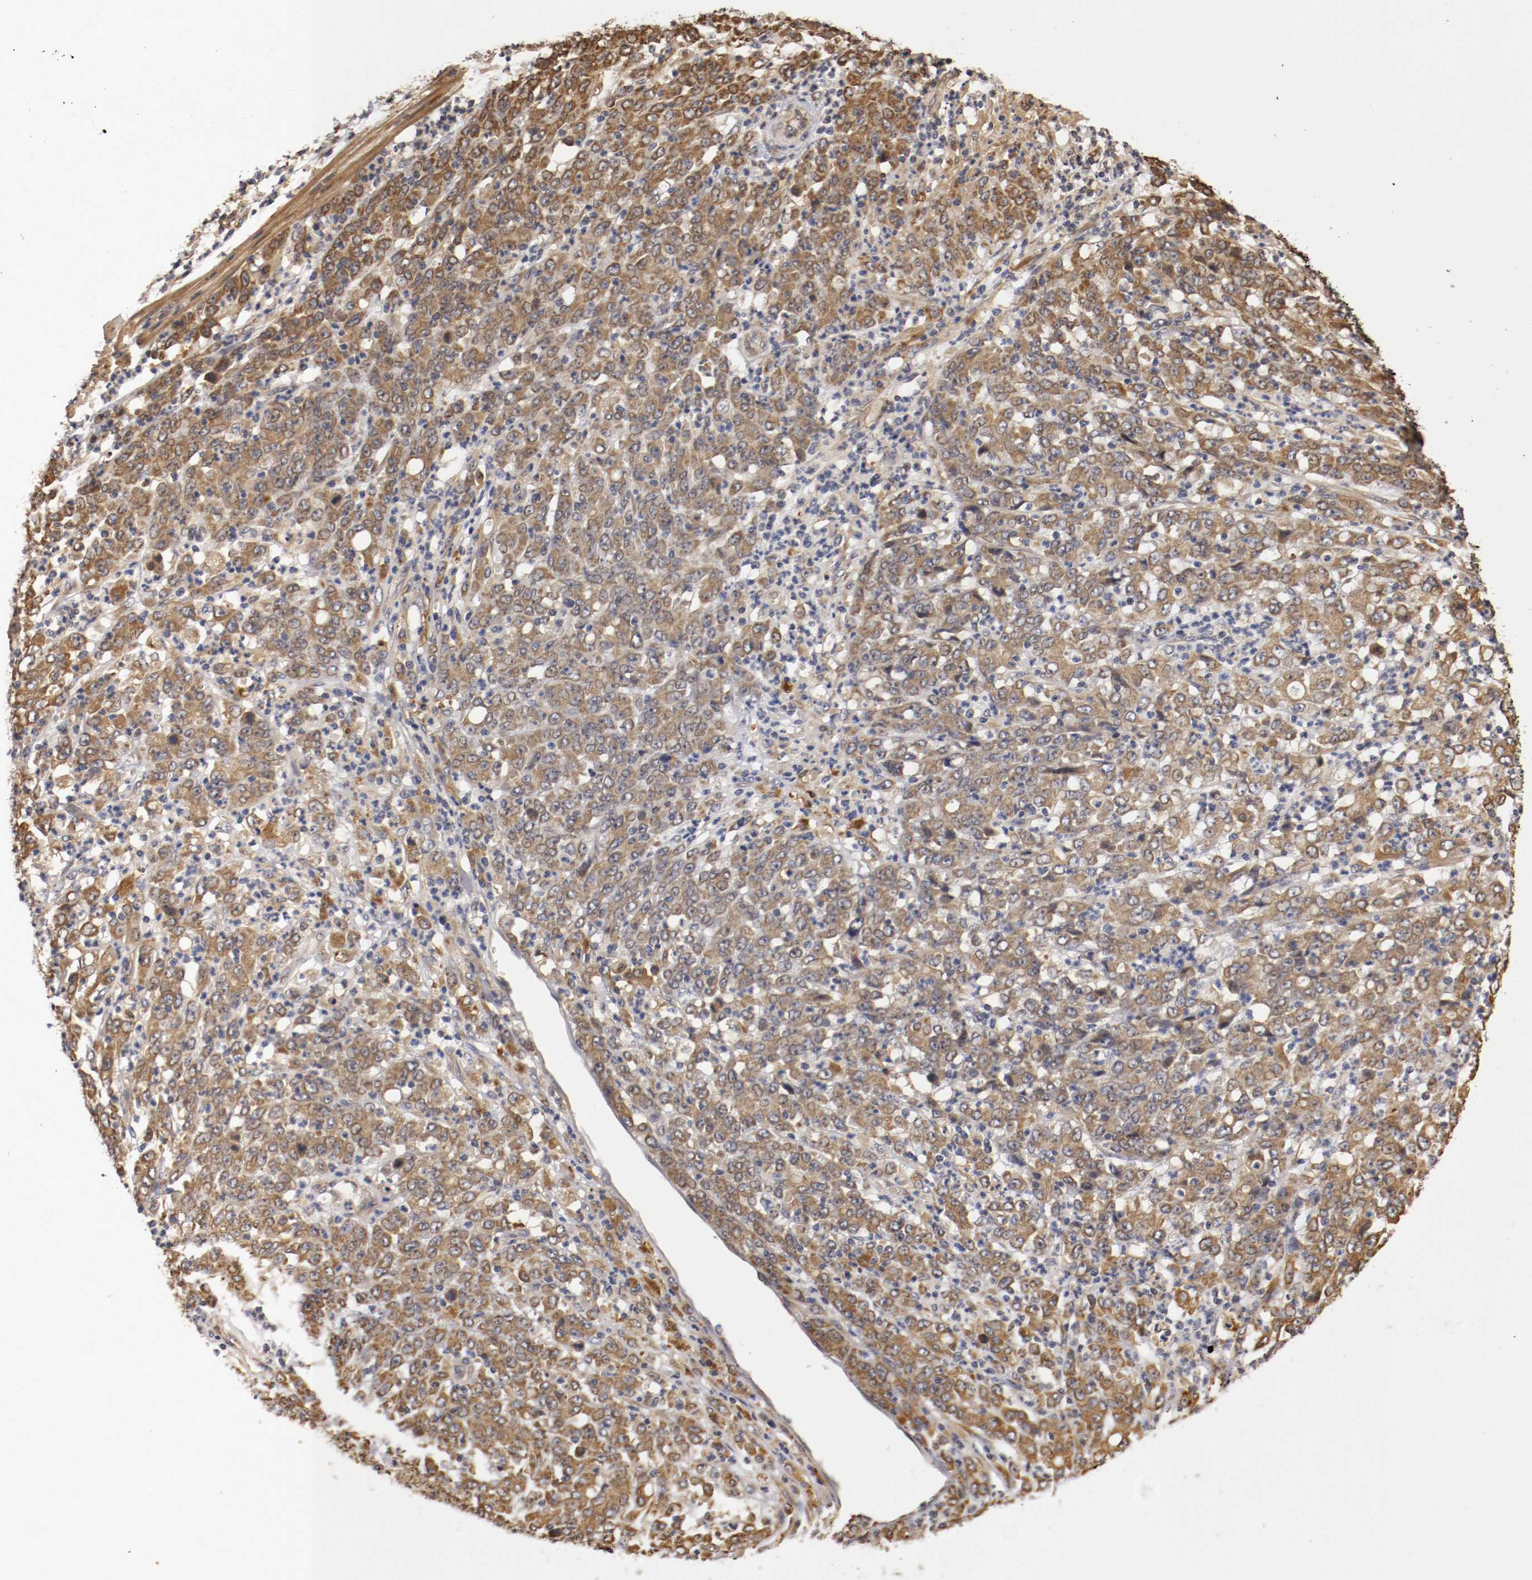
{"staining": {"intensity": "moderate", "quantity": ">75%", "location": "cytoplasmic/membranous"}, "tissue": "stomach cancer", "cell_type": "Tumor cells", "image_type": "cancer", "snomed": [{"axis": "morphology", "description": "Adenocarcinoma, NOS"}, {"axis": "topography", "description": "Stomach, lower"}], "caption": "Moderate cytoplasmic/membranous protein staining is present in about >75% of tumor cells in adenocarcinoma (stomach).", "gene": "VEZT", "patient": {"sex": "female", "age": 71}}